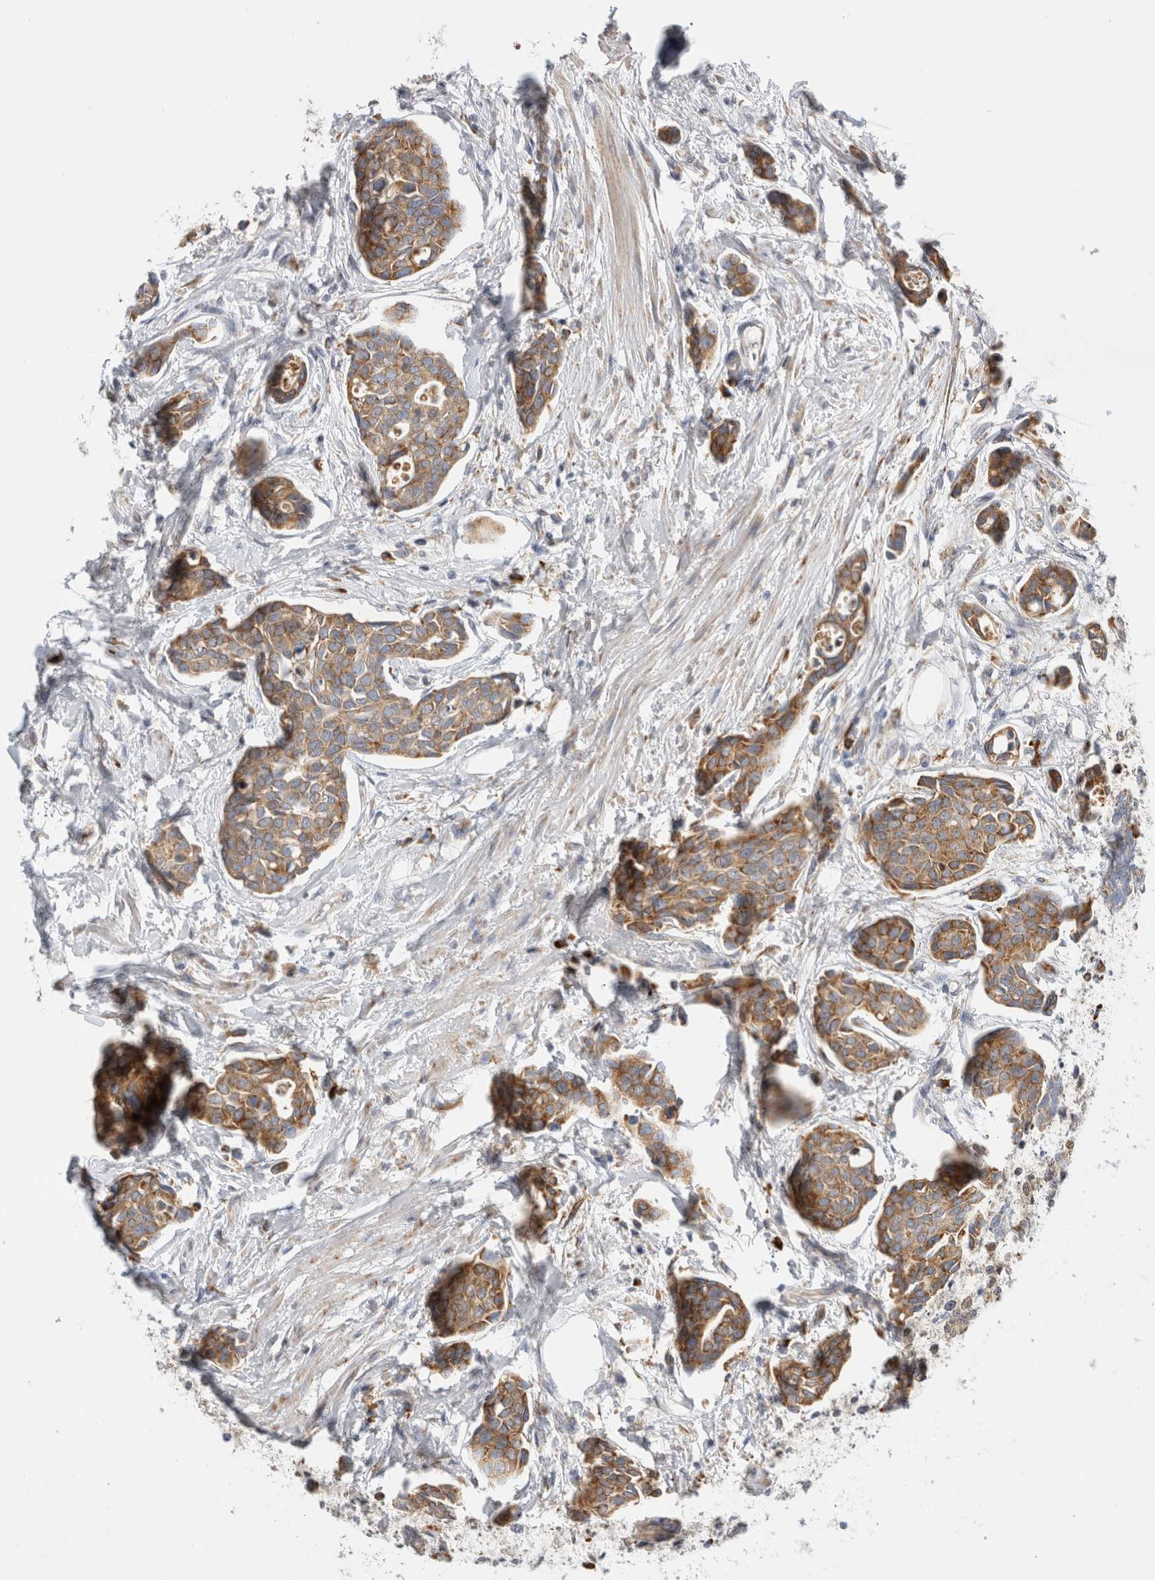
{"staining": {"intensity": "moderate", "quantity": ">75%", "location": "cytoplasmic/membranous"}, "tissue": "urothelial cancer", "cell_type": "Tumor cells", "image_type": "cancer", "snomed": [{"axis": "morphology", "description": "Urothelial carcinoma, High grade"}, {"axis": "topography", "description": "Urinary bladder"}], "caption": "Protein expression analysis of human urothelial carcinoma (high-grade) reveals moderate cytoplasmic/membranous positivity in about >75% of tumor cells. The staining was performed using DAB to visualize the protein expression in brown, while the nuclei were stained in blue with hematoxylin (Magnification: 20x).", "gene": "RPN2", "patient": {"sex": "male", "age": 78}}